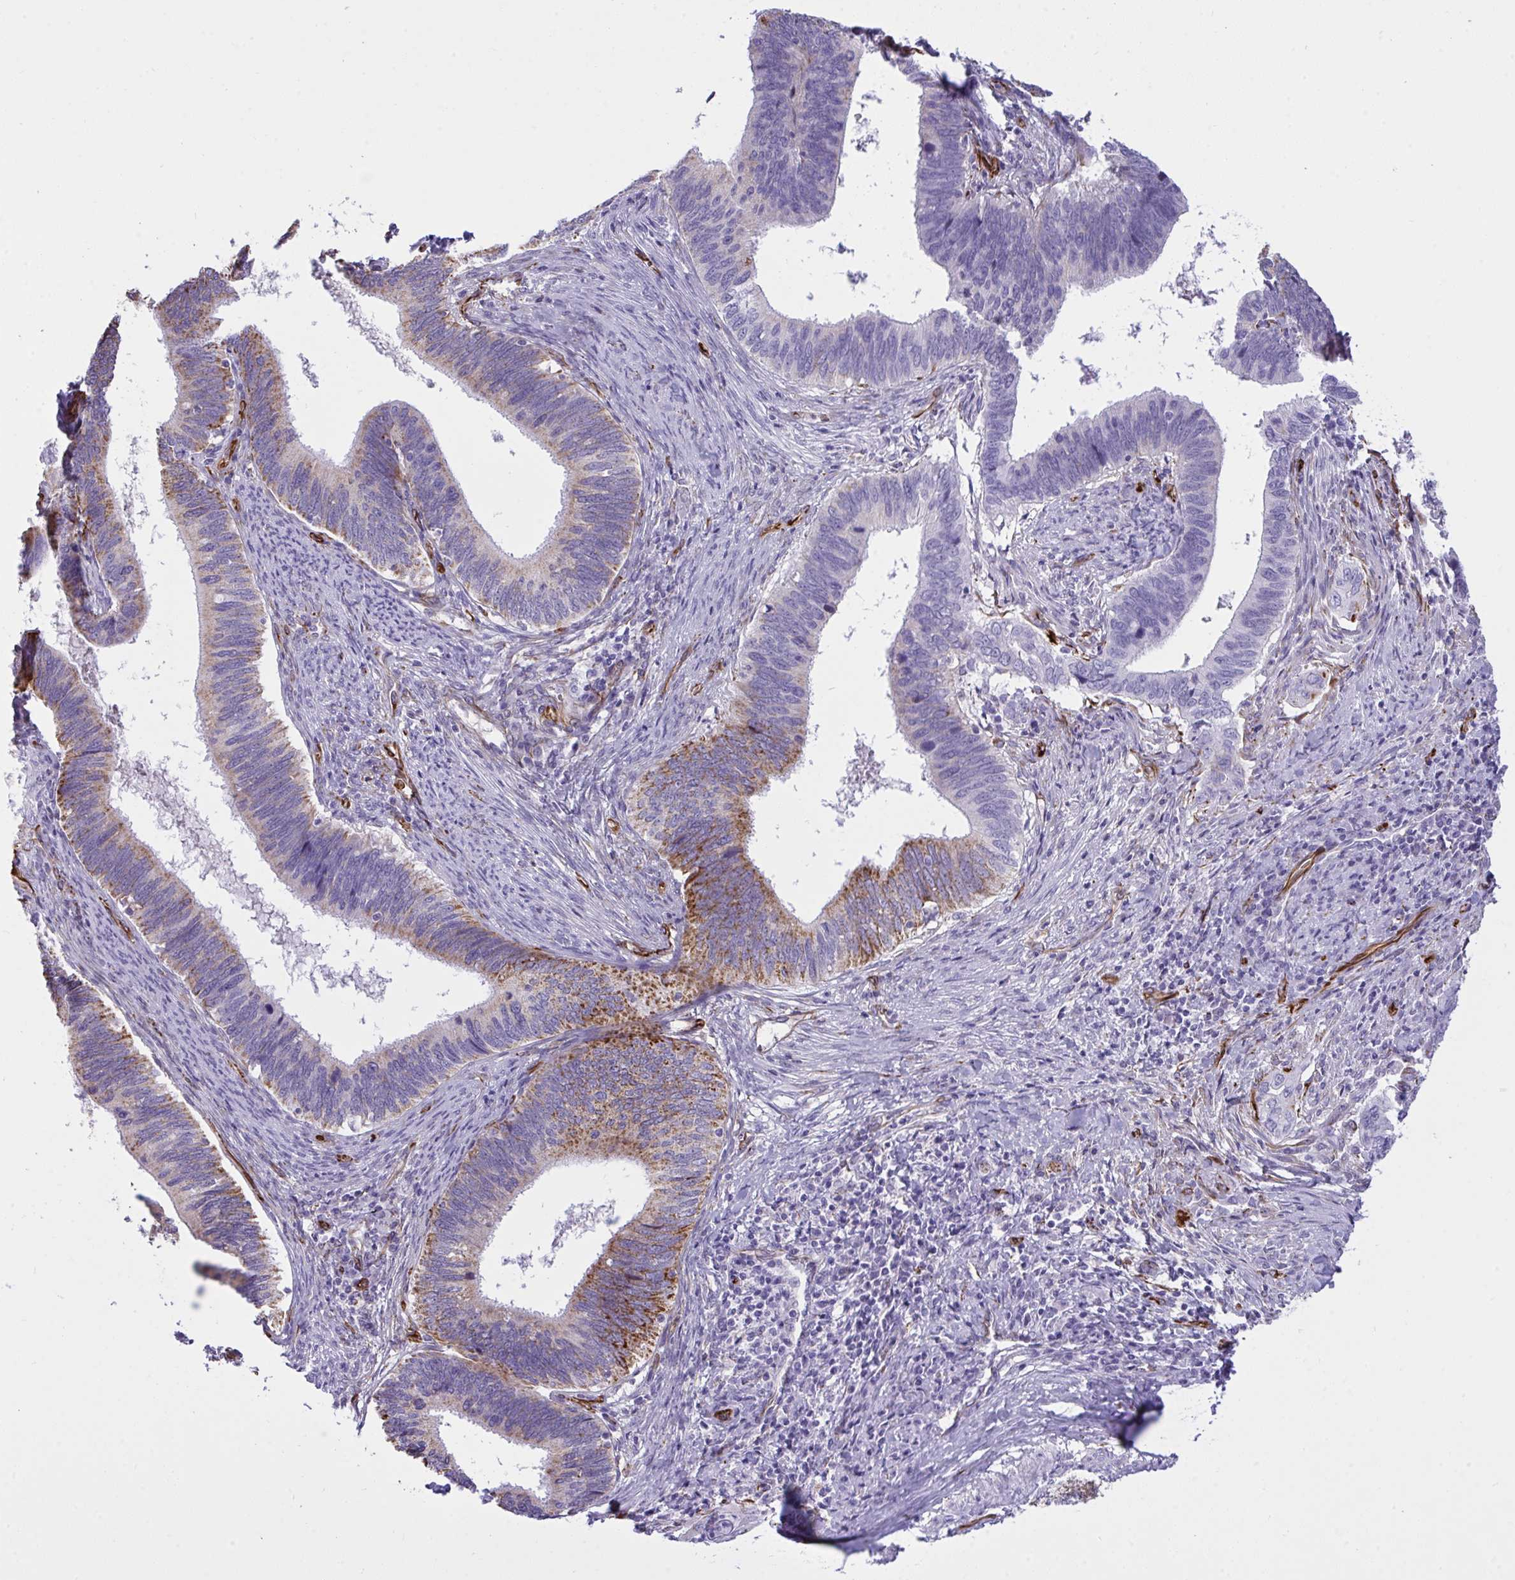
{"staining": {"intensity": "moderate", "quantity": "25%-75%", "location": "cytoplasmic/membranous"}, "tissue": "cervical cancer", "cell_type": "Tumor cells", "image_type": "cancer", "snomed": [{"axis": "morphology", "description": "Adenocarcinoma, NOS"}, {"axis": "topography", "description": "Cervix"}], "caption": "This micrograph shows immunohistochemistry (IHC) staining of human cervical adenocarcinoma, with medium moderate cytoplasmic/membranous staining in approximately 25%-75% of tumor cells.", "gene": "SLC35B1", "patient": {"sex": "female", "age": 42}}